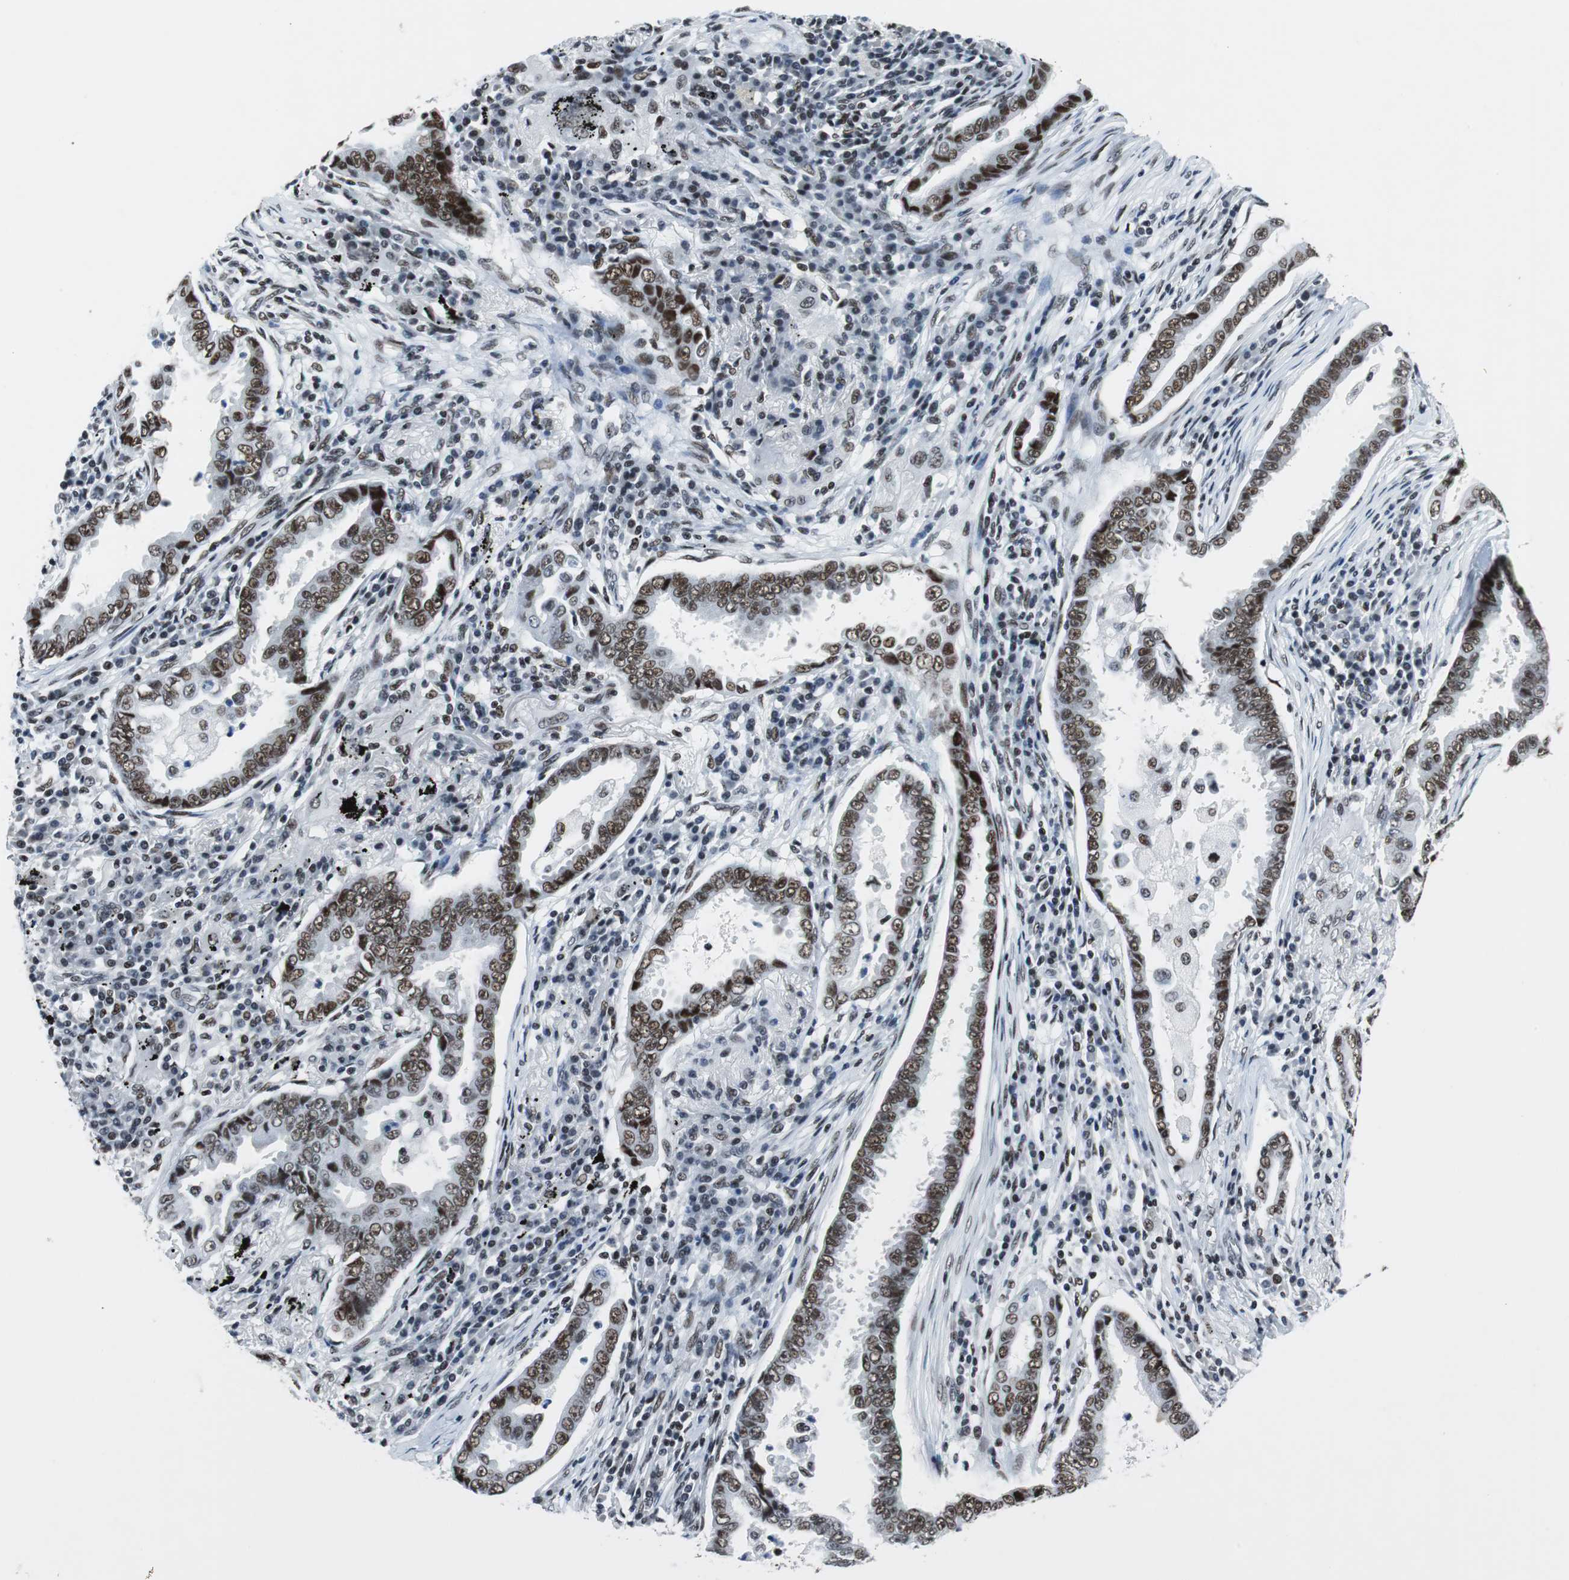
{"staining": {"intensity": "moderate", "quantity": ">75%", "location": "nuclear"}, "tissue": "lung cancer", "cell_type": "Tumor cells", "image_type": "cancer", "snomed": [{"axis": "morphology", "description": "Normal tissue, NOS"}, {"axis": "morphology", "description": "Inflammation, NOS"}, {"axis": "morphology", "description": "Adenocarcinoma, NOS"}, {"axis": "topography", "description": "Lung"}], "caption": "Moderate nuclear protein positivity is present in approximately >75% of tumor cells in adenocarcinoma (lung).", "gene": "HDAC3", "patient": {"sex": "female", "age": 64}}